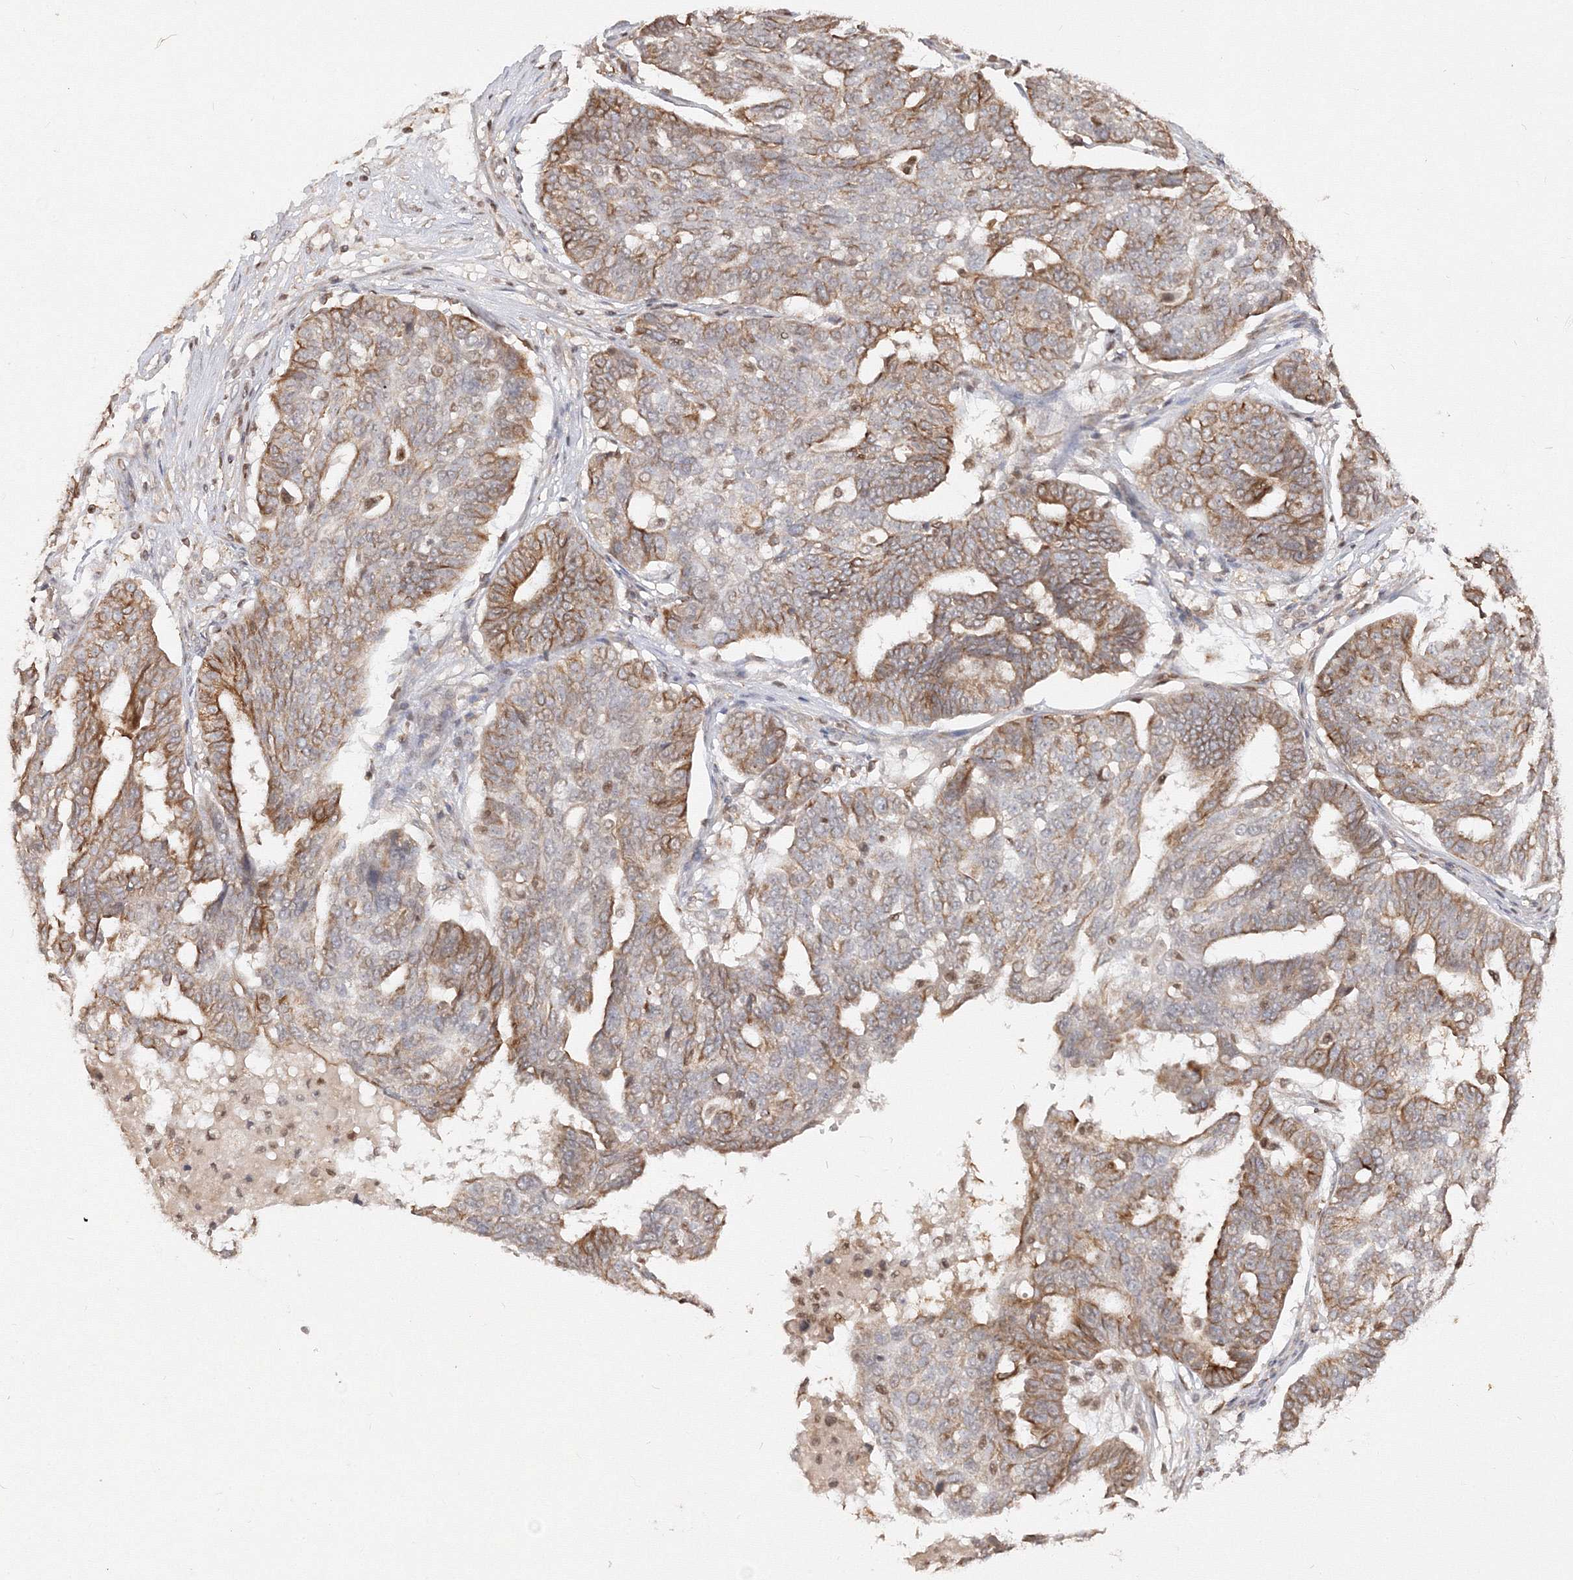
{"staining": {"intensity": "moderate", "quantity": "<25%", "location": "cytoplasmic/membranous"}, "tissue": "ovarian cancer", "cell_type": "Tumor cells", "image_type": "cancer", "snomed": [{"axis": "morphology", "description": "Cystadenocarcinoma, serous, NOS"}, {"axis": "topography", "description": "Ovary"}], "caption": "Ovarian cancer (serous cystadenocarcinoma) was stained to show a protein in brown. There is low levels of moderate cytoplasmic/membranous expression in about <25% of tumor cells.", "gene": "TMEM50B", "patient": {"sex": "female", "age": 59}}